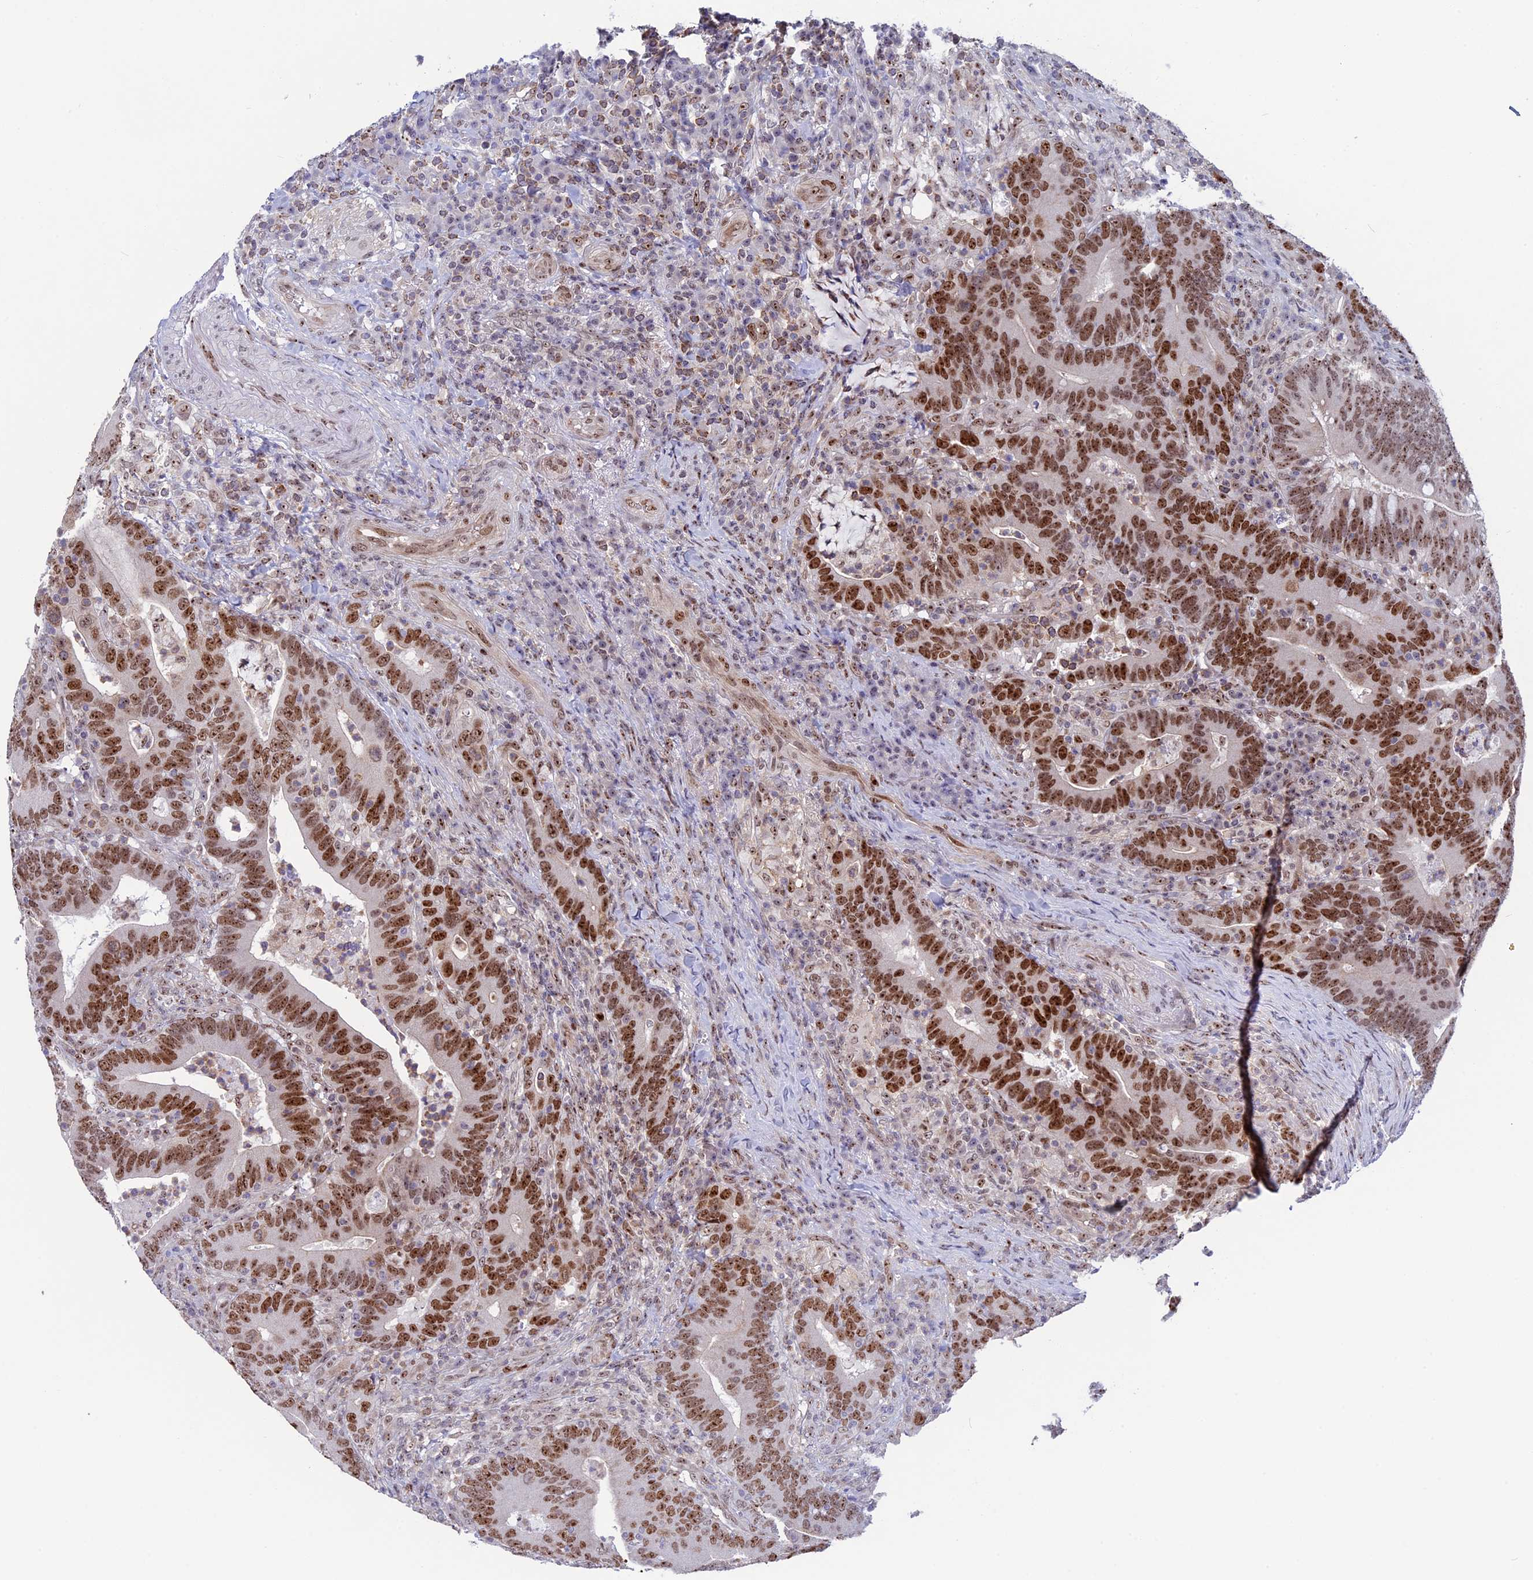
{"staining": {"intensity": "moderate", "quantity": ">75%", "location": "nuclear"}, "tissue": "colorectal cancer", "cell_type": "Tumor cells", "image_type": "cancer", "snomed": [{"axis": "morphology", "description": "Adenocarcinoma, NOS"}, {"axis": "topography", "description": "Colon"}], "caption": "Immunohistochemistry (IHC) photomicrograph of colorectal cancer (adenocarcinoma) stained for a protein (brown), which demonstrates medium levels of moderate nuclear expression in about >75% of tumor cells.", "gene": "CCDC86", "patient": {"sex": "female", "age": 66}}